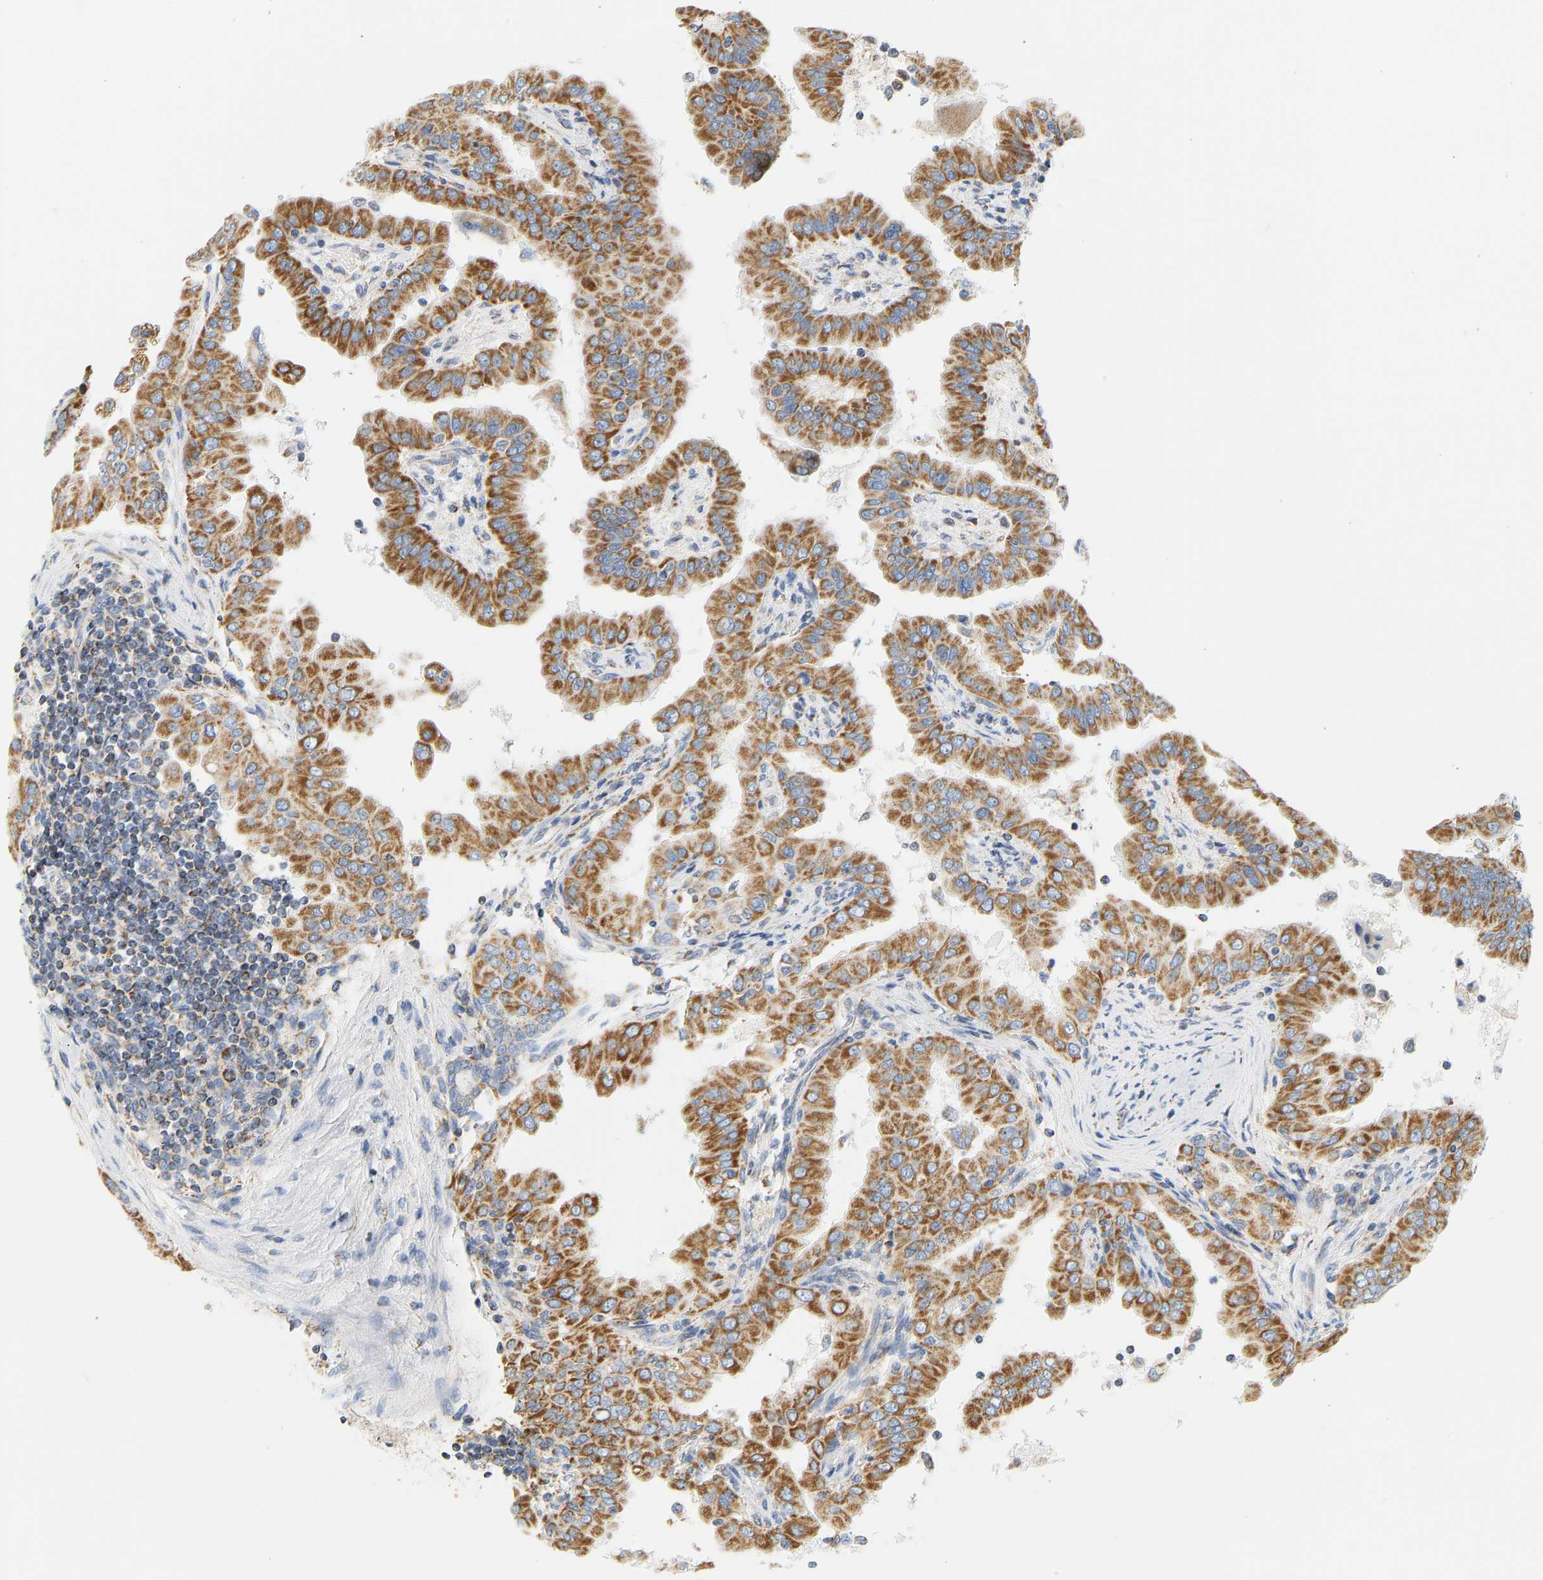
{"staining": {"intensity": "strong", "quantity": ">75%", "location": "cytoplasmic/membranous"}, "tissue": "thyroid cancer", "cell_type": "Tumor cells", "image_type": "cancer", "snomed": [{"axis": "morphology", "description": "Papillary adenocarcinoma, NOS"}, {"axis": "topography", "description": "Thyroid gland"}], "caption": "IHC (DAB) staining of human papillary adenocarcinoma (thyroid) exhibits strong cytoplasmic/membranous protein expression in approximately >75% of tumor cells. The protein is shown in brown color, while the nuclei are stained blue.", "gene": "GRPEL2", "patient": {"sex": "male", "age": 33}}